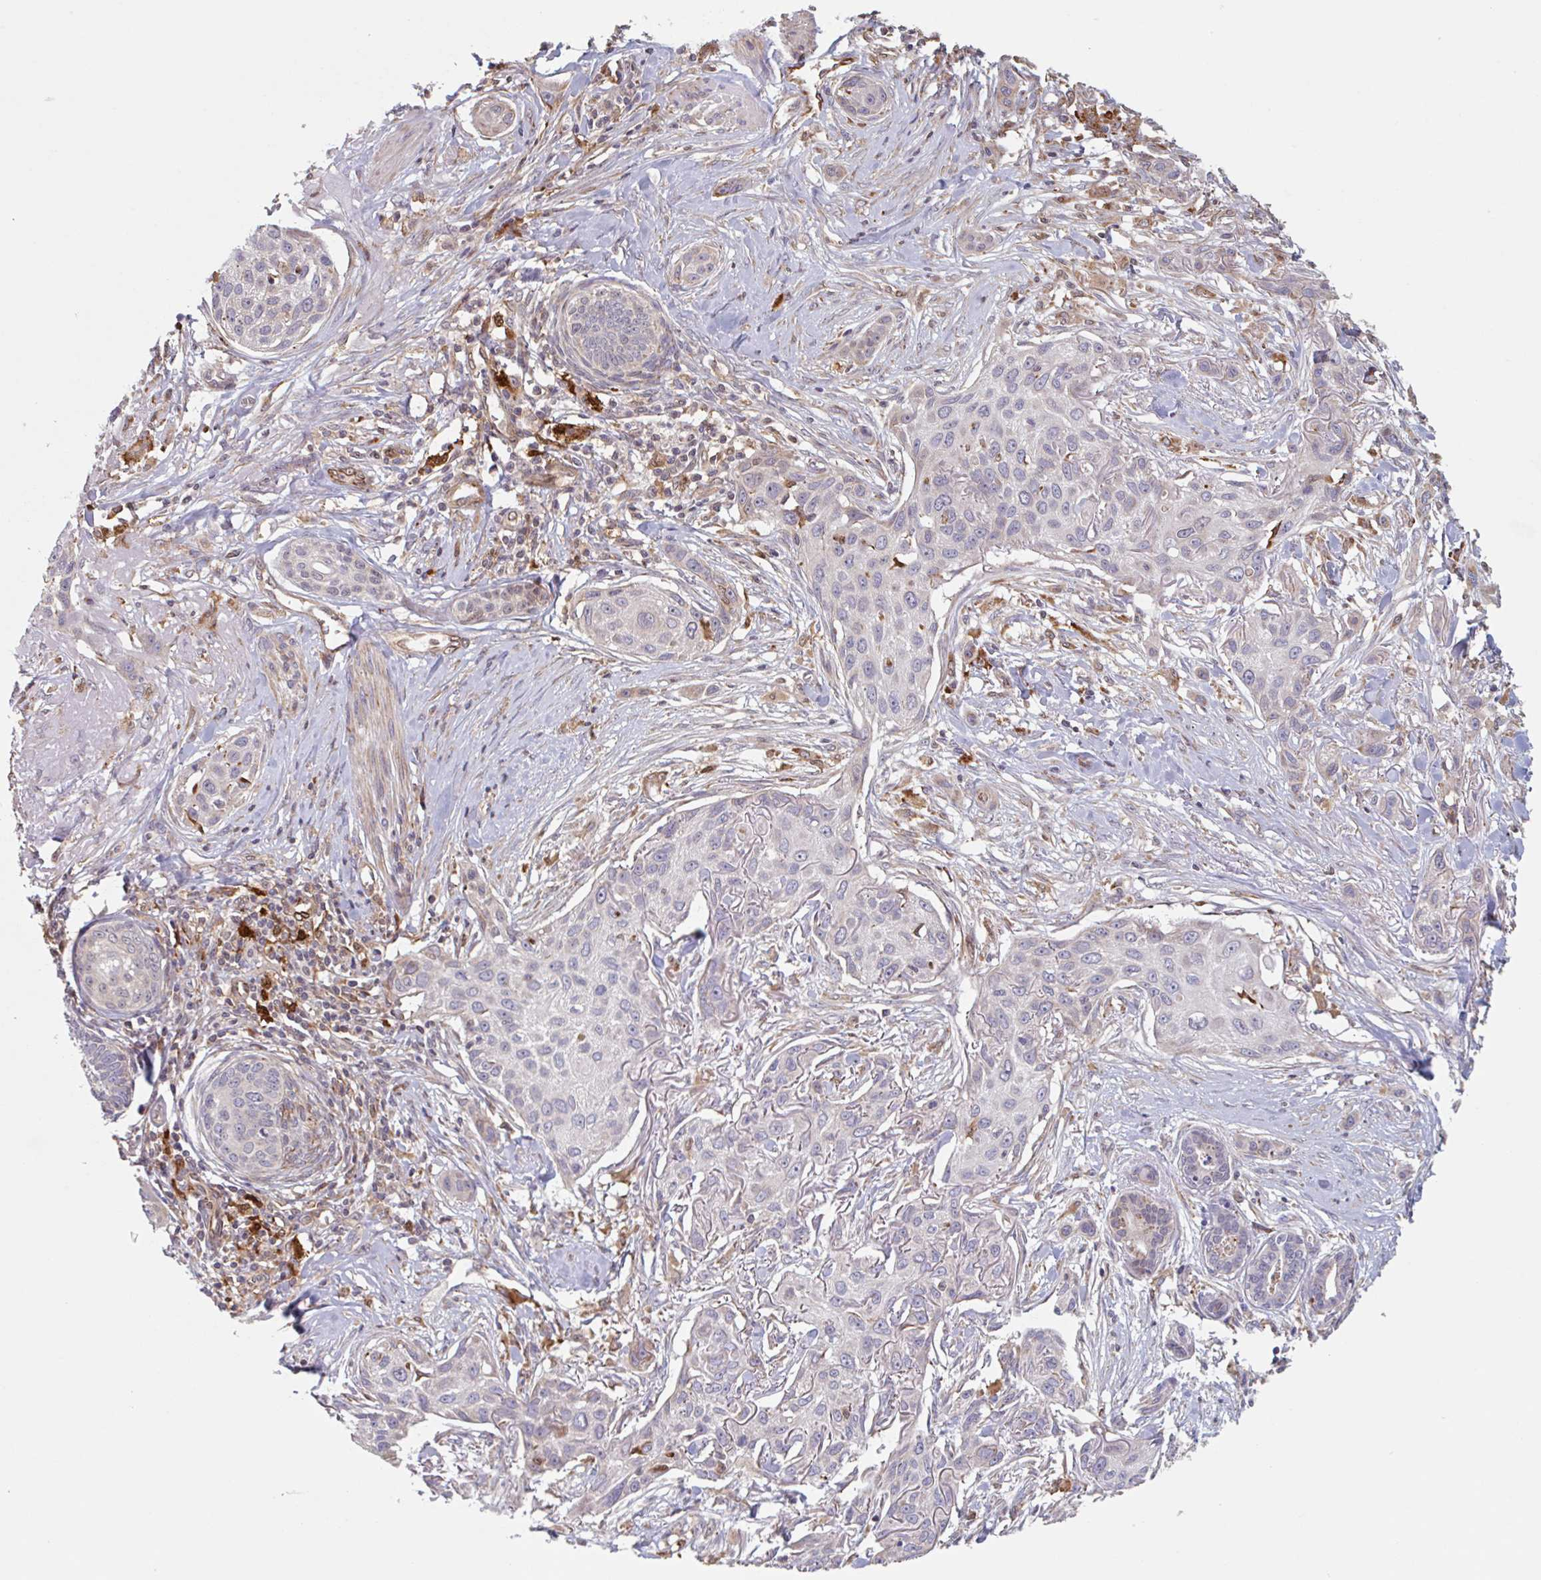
{"staining": {"intensity": "negative", "quantity": "none", "location": "none"}, "tissue": "skin cancer", "cell_type": "Tumor cells", "image_type": "cancer", "snomed": [{"axis": "morphology", "description": "Squamous cell carcinoma, NOS"}, {"axis": "topography", "description": "Skin"}], "caption": "Skin cancer was stained to show a protein in brown. There is no significant positivity in tumor cells.", "gene": "NUB1", "patient": {"sex": "male", "age": 63}}